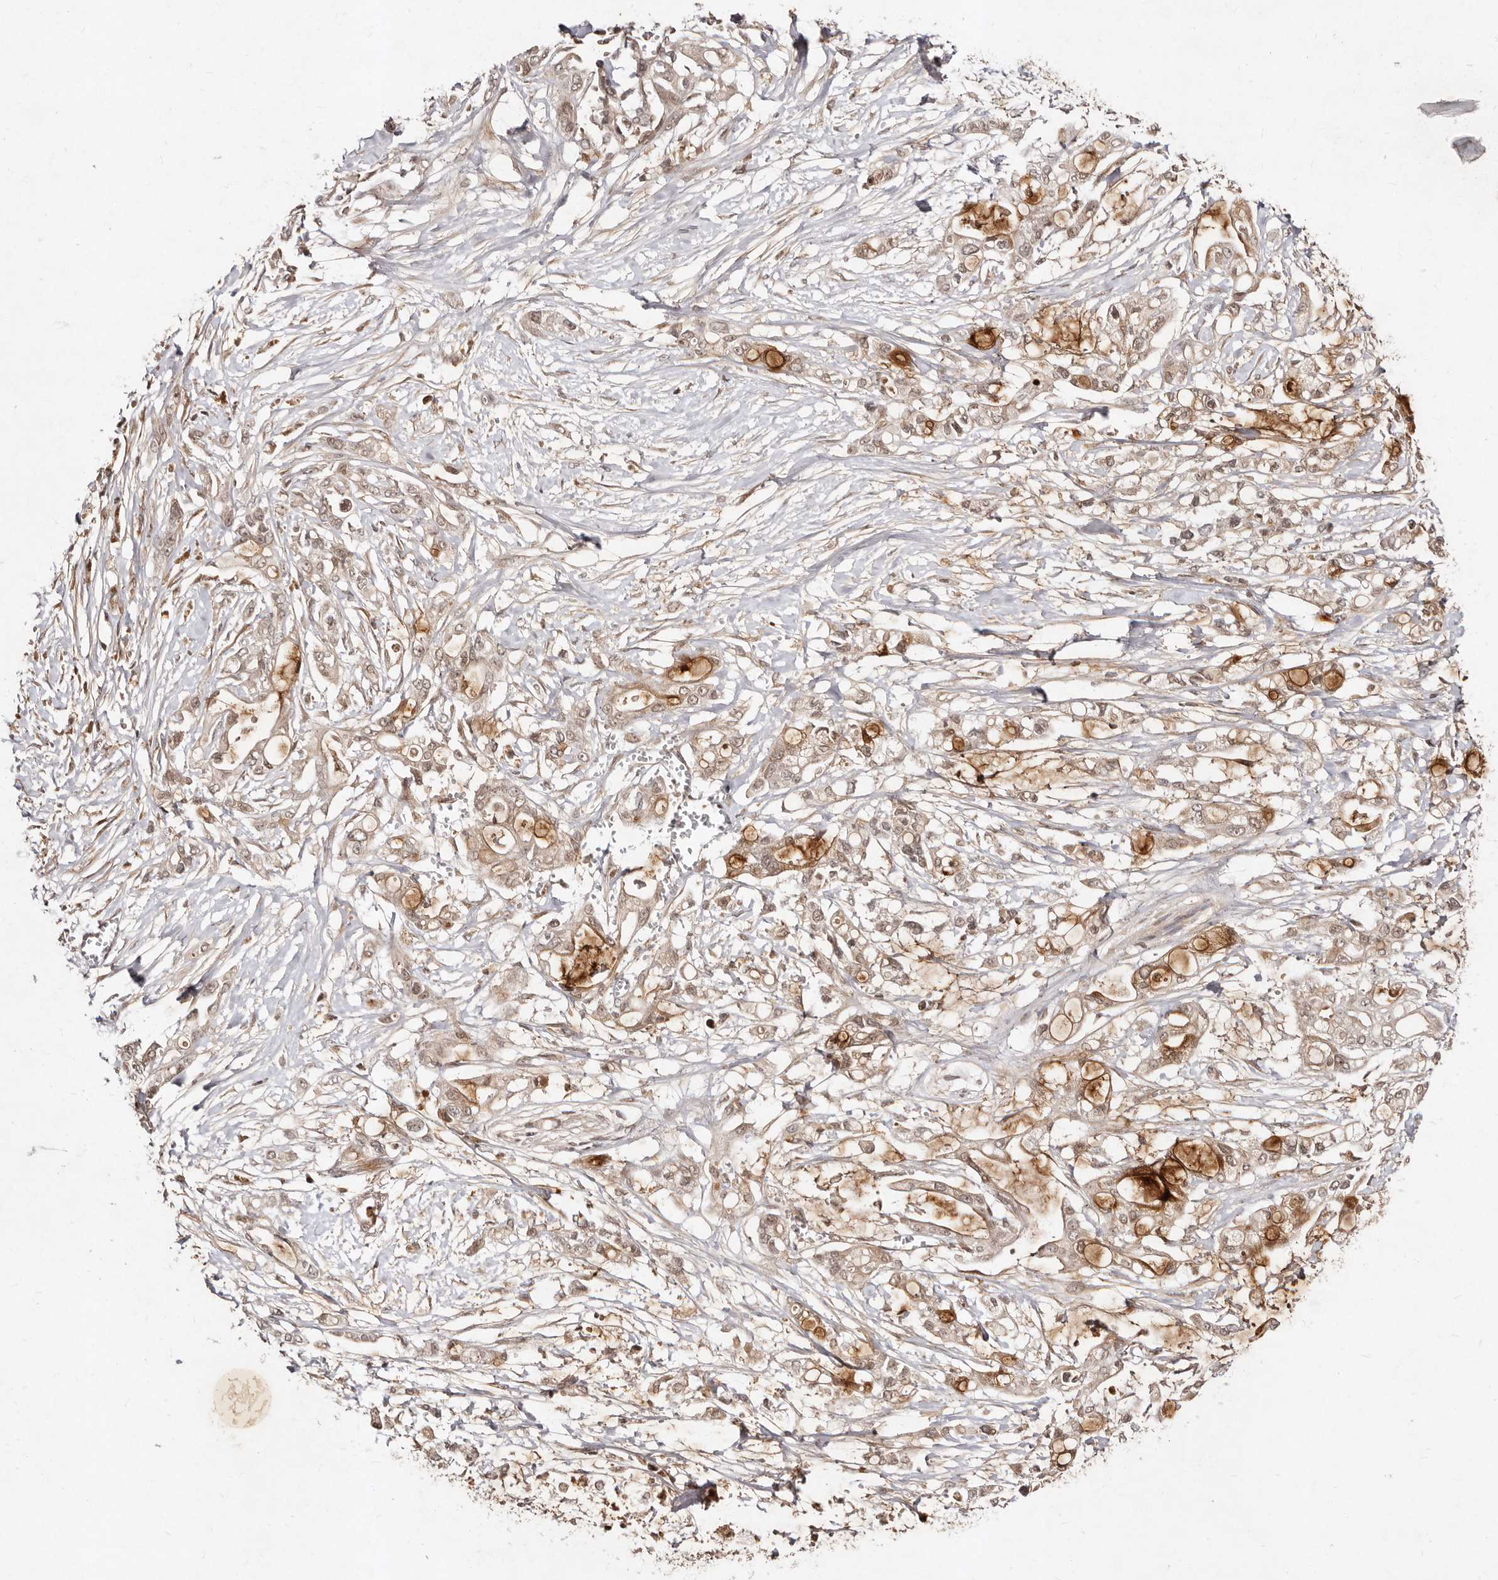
{"staining": {"intensity": "moderate", "quantity": "25%-75%", "location": "cytoplasmic/membranous"}, "tissue": "pancreatic cancer", "cell_type": "Tumor cells", "image_type": "cancer", "snomed": [{"axis": "morphology", "description": "Adenocarcinoma, NOS"}, {"axis": "topography", "description": "Pancreas"}], "caption": "Protein staining of pancreatic cancer (adenocarcinoma) tissue demonstrates moderate cytoplasmic/membranous positivity in about 25%-75% of tumor cells. The protein is shown in brown color, while the nuclei are stained blue.", "gene": "LCORL", "patient": {"sex": "male", "age": 68}}